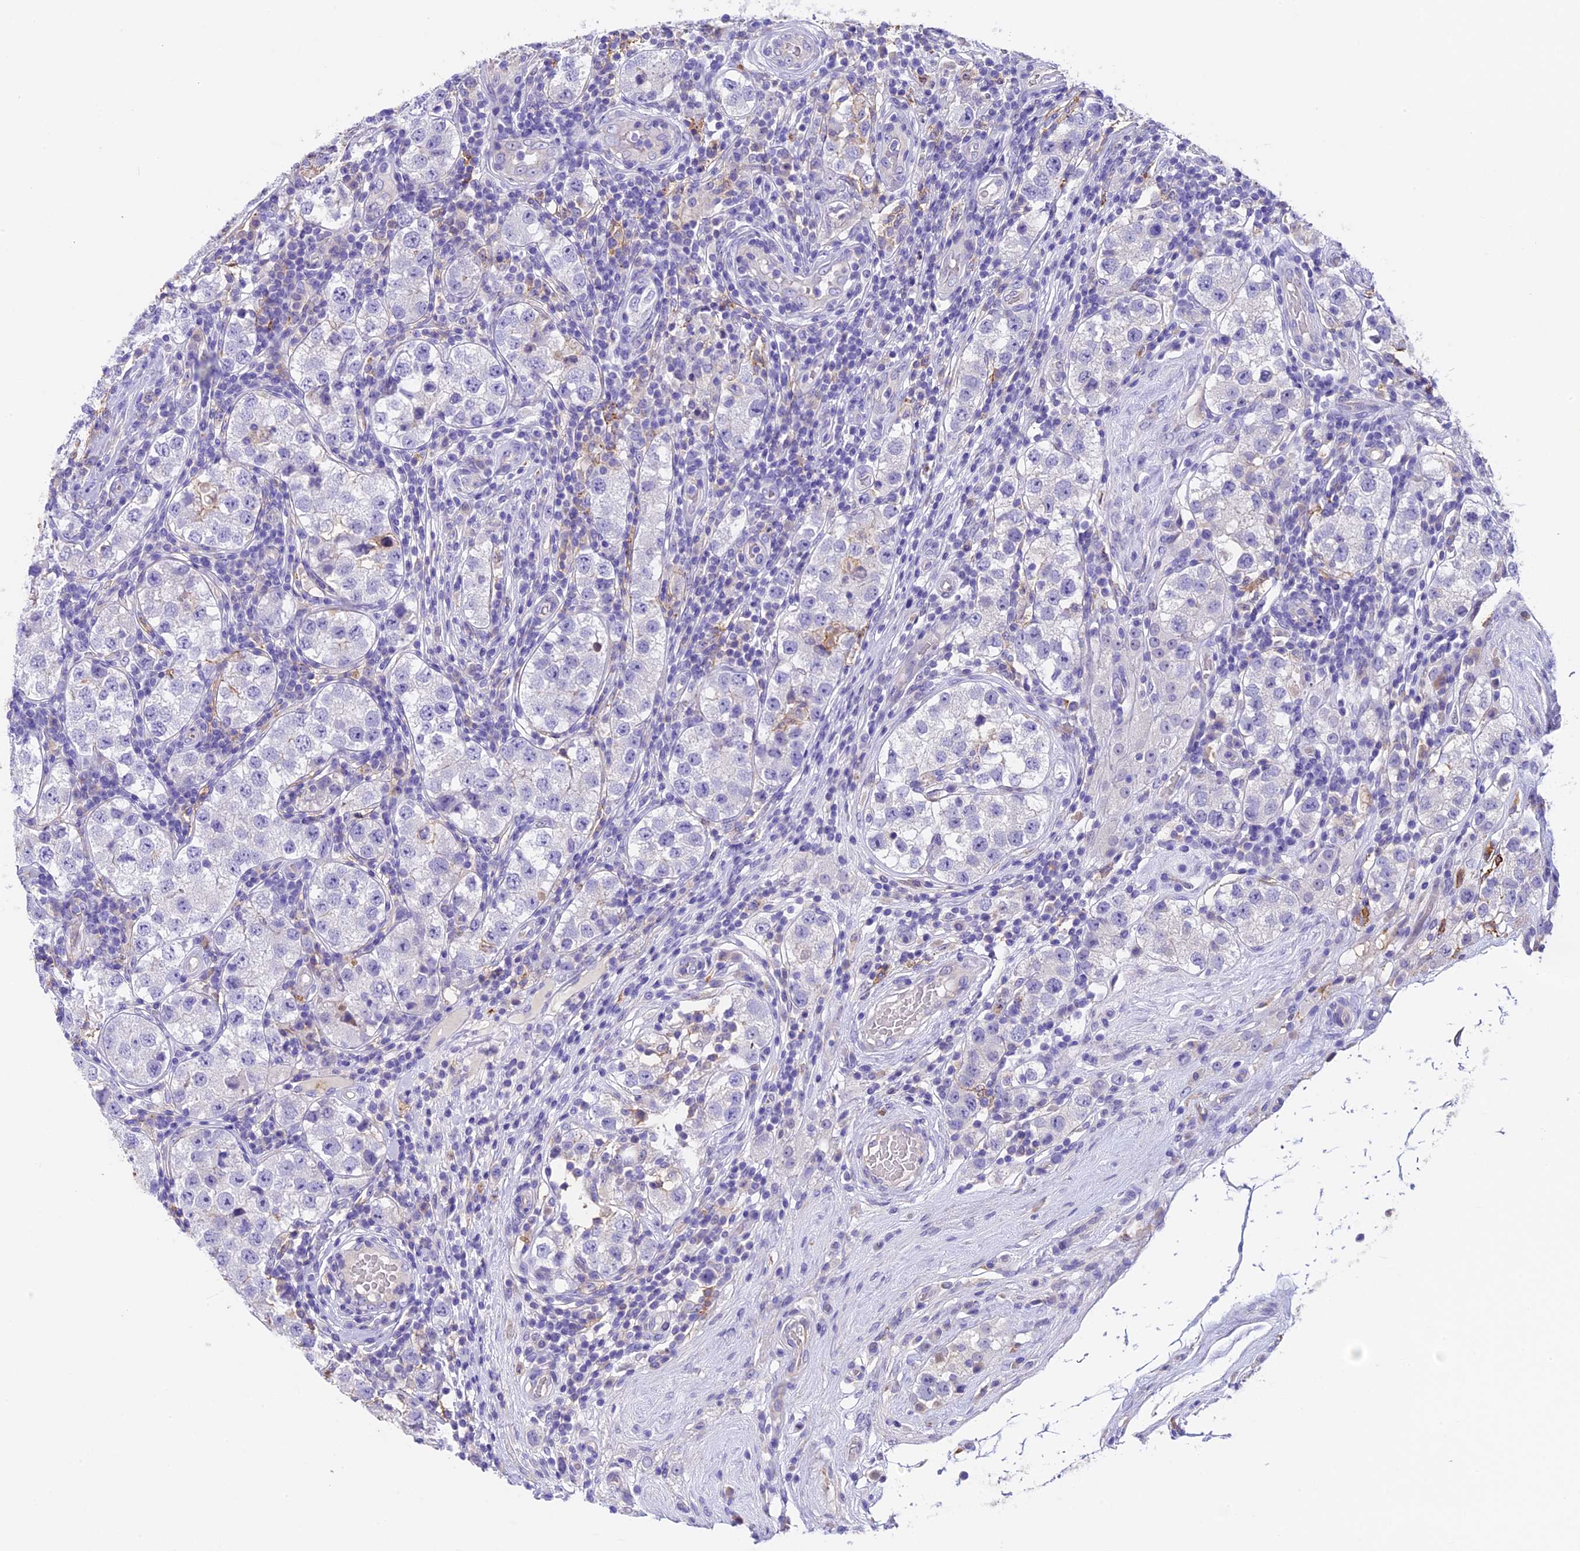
{"staining": {"intensity": "negative", "quantity": "none", "location": "none"}, "tissue": "testis cancer", "cell_type": "Tumor cells", "image_type": "cancer", "snomed": [{"axis": "morphology", "description": "Seminoma, NOS"}, {"axis": "topography", "description": "Testis"}], "caption": "A histopathology image of testis cancer (seminoma) stained for a protein demonstrates no brown staining in tumor cells.", "gene": "NOD2", "patient": {"sex": "male", "age": 34}}